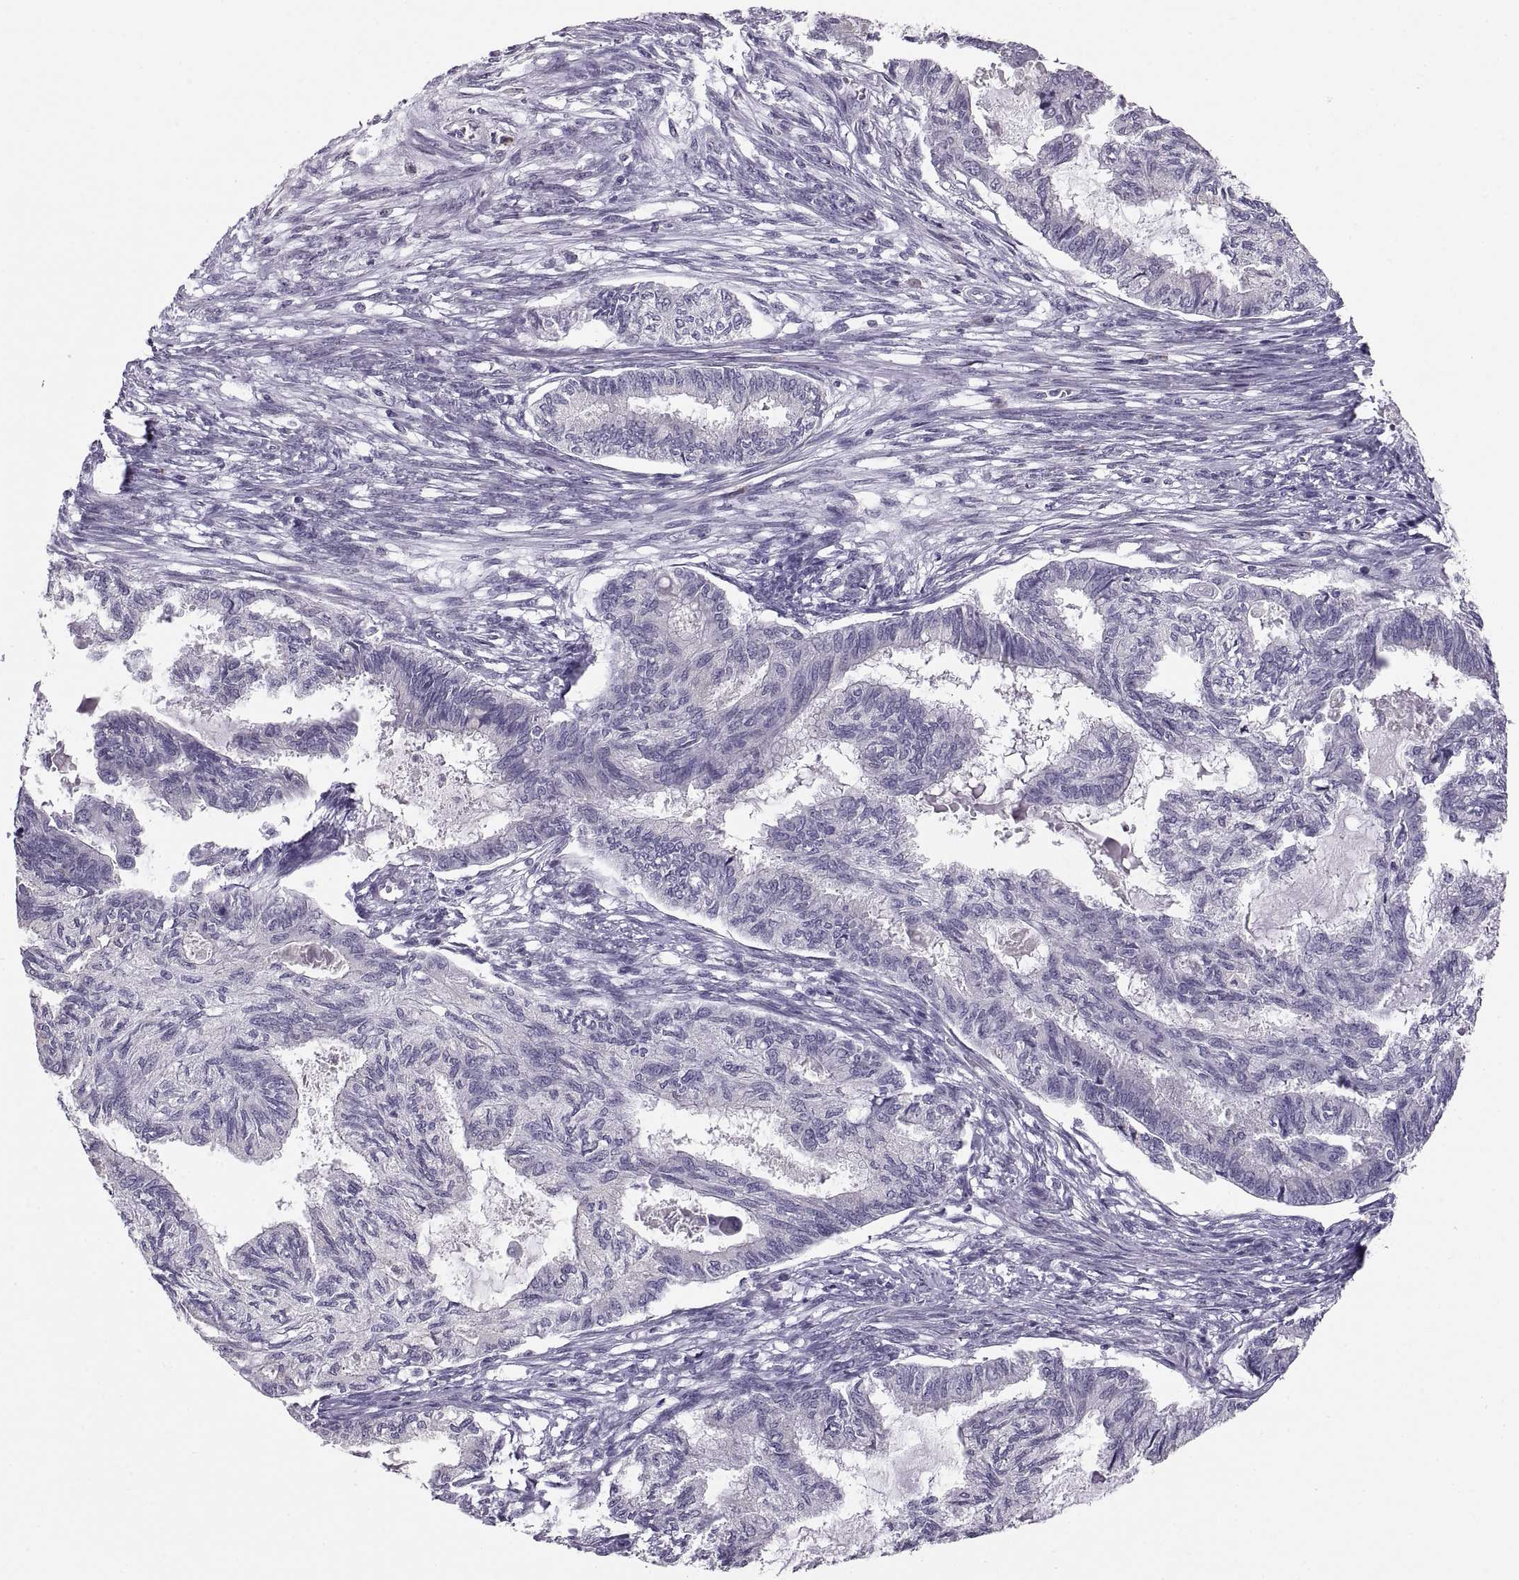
{"staining": {"intensity": "negative", "quantity": "none", "location": "none"}, "tissue": "endometrial cancer", "cell_type": "Tumor cells", "image_type": "cancer", "snomed": [{"axis": "morphology", "description": "Adenocarcinoma, NOS"}, {"axis": "topography", "description": "Endometrium"}], "caption": "This is an IHC micrograph of adenocarcinoma (endometrial). There is no staining in tumor cells.", "gene": "MAGEB18", "patient": {"sex": "female", "age": 86}}